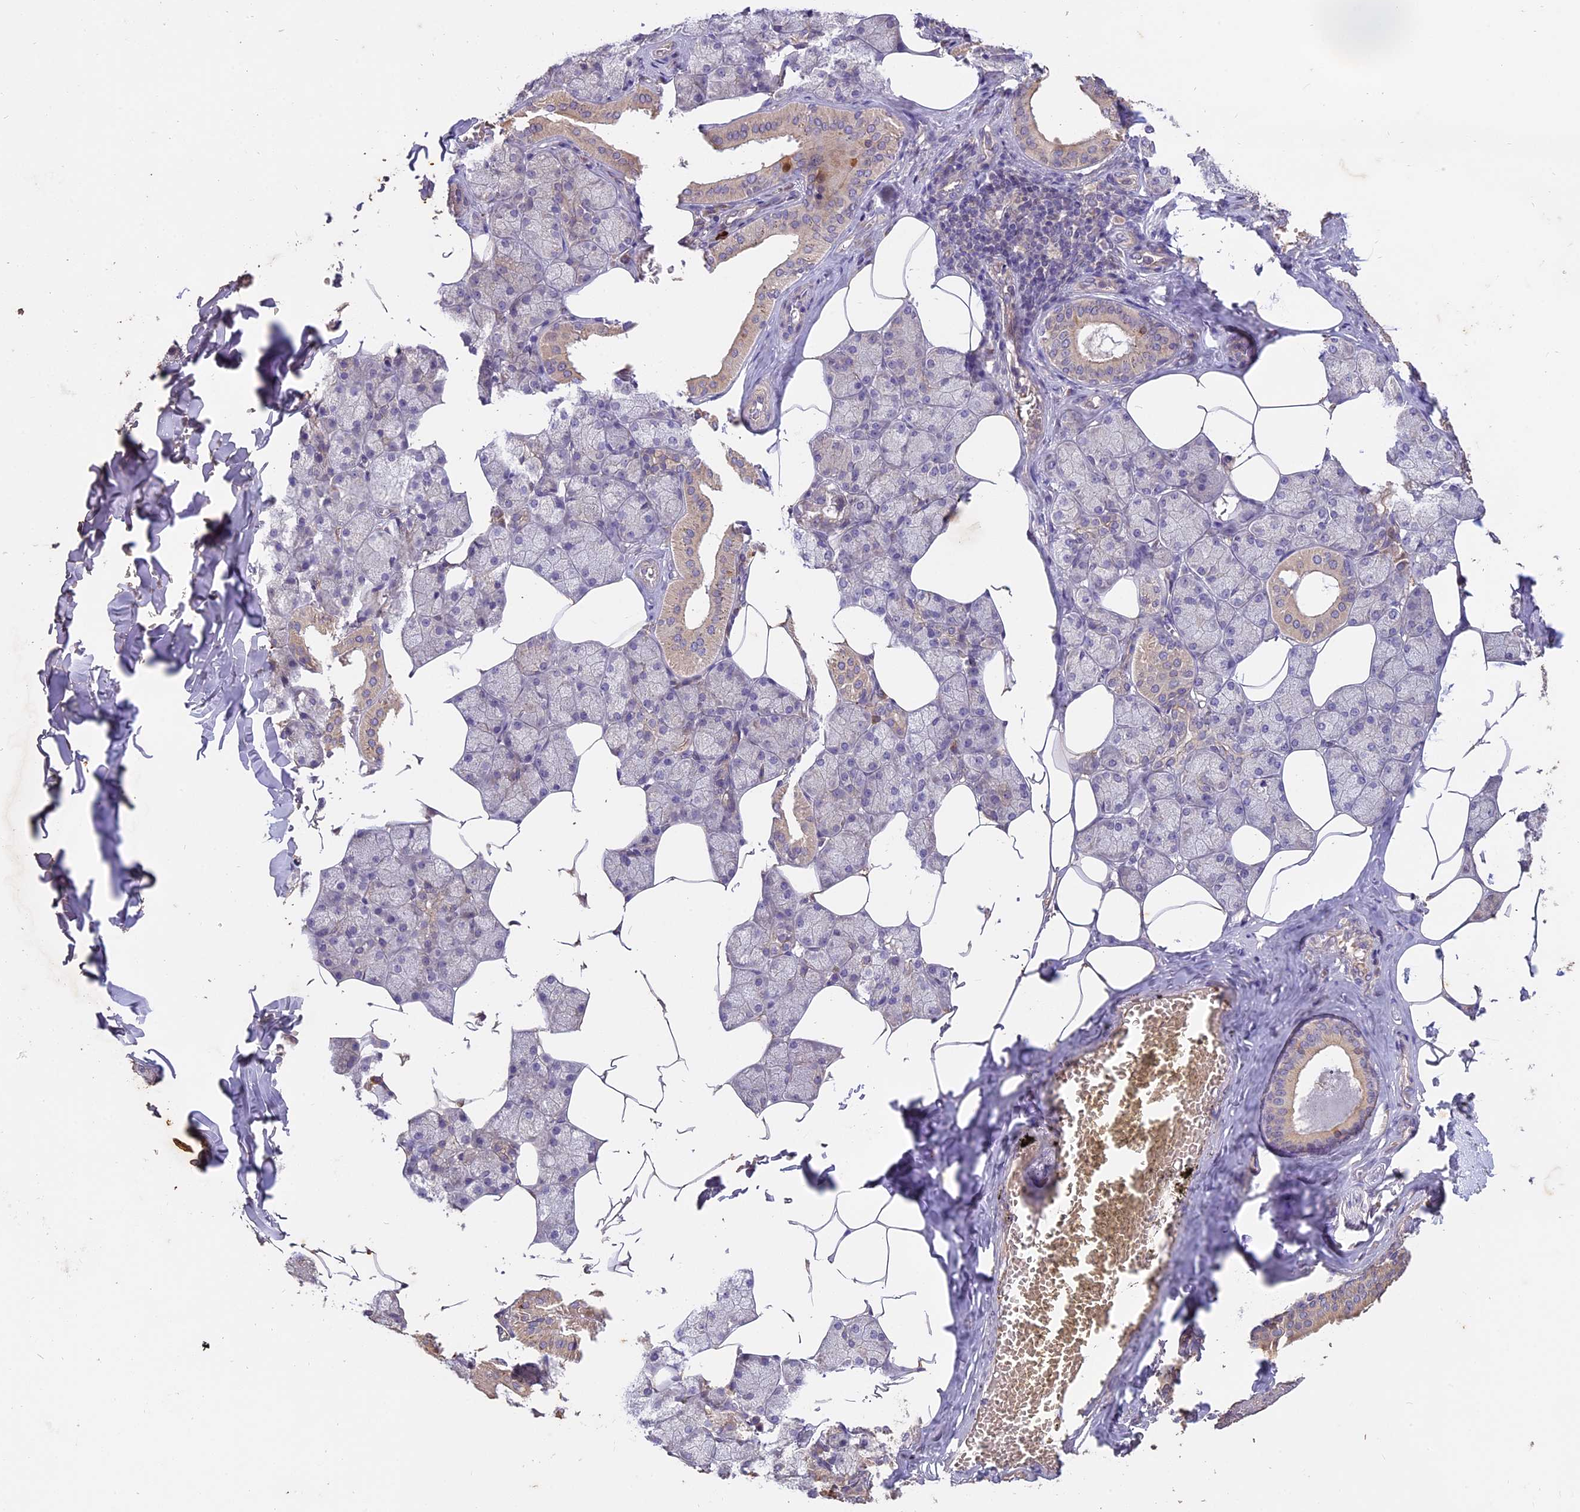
{"staining": {"intensity": "moderate", "quantity": "<25%", "location": "cytoplasmic/membranous"}, "tissue": "salivary gland", "cell_type": "Glandular cells", "image_type": "normal", "snomed": [{"axis": "morphology", "description": "Normal tissue, NOS"}, {"axis": "topography", "description": "Salivary gland"}], "caption": "Immunohistochemical staining of normal salivary gland exhibits low levels of moderate cytoplasmic/membranous positivity in approximately <25% of glandular cells.", "gene": "MEMO1", "patient": {"sex": "male", "age": 62}}